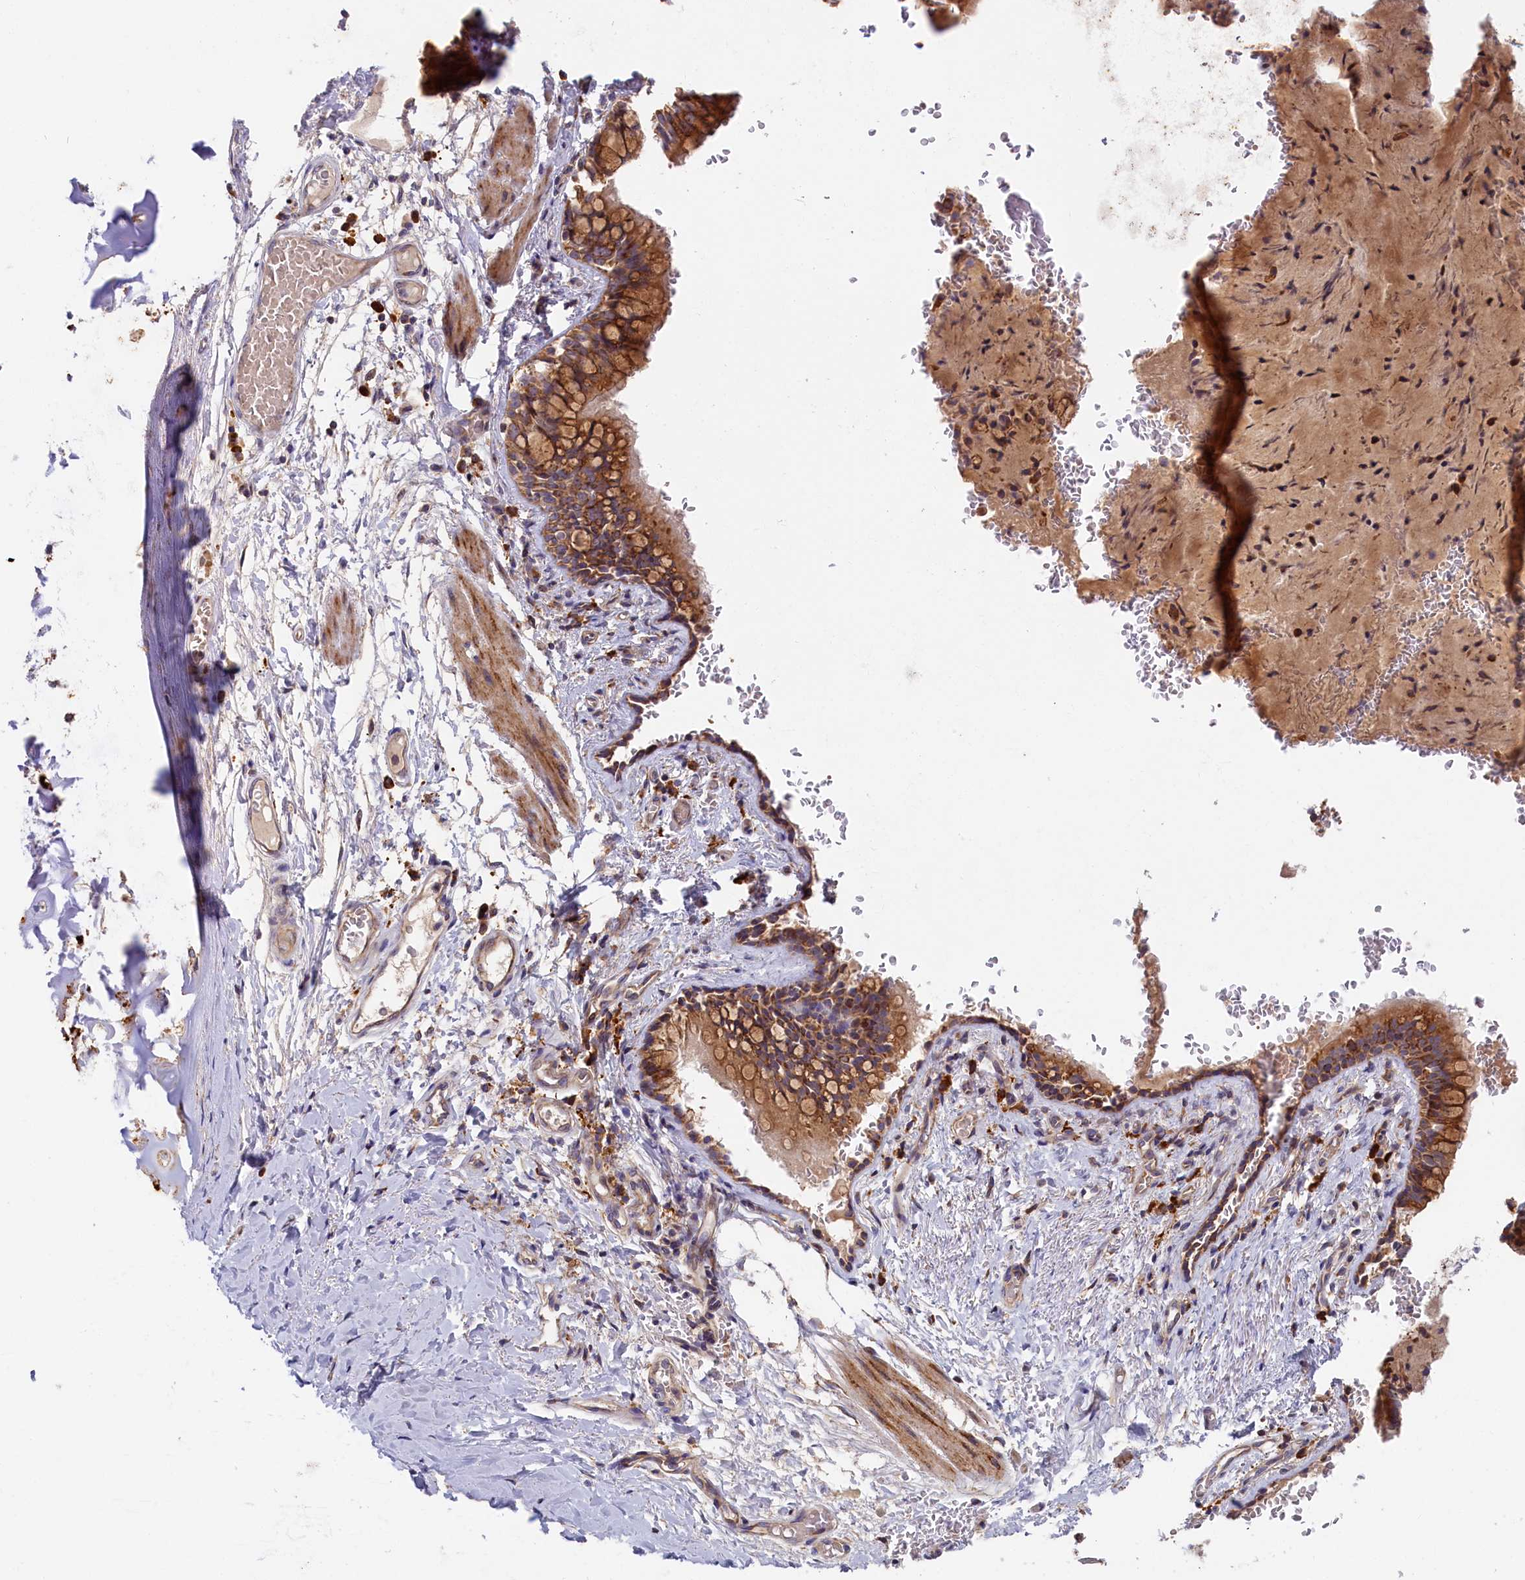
{"staining": {"intensity": "strong", "quantity": ">75%", "location": "cytoplasmic/membranous"}, "tissue": "bronchus", "cell_type": "Respiratory epithelial cells", "image_type": "normal", "snomed": [{"axis": "morphology", "description": "Normal tissue, NOS"}, {"axis": "topography", "description": "Cartilage tissue"}, {"axis": "topography", "description": "Bronchus"}], "caption": "Bronchus stained for a protein exhibits strong cytoplasmic/membranous positivity in respiratory epithelial cells. Immunohistochemistry (ihc) stains the protein of interest in brown and the nuclei are stained blue.", "gene": "CEP44", "patient": {"sex": "female", "age": 36}}